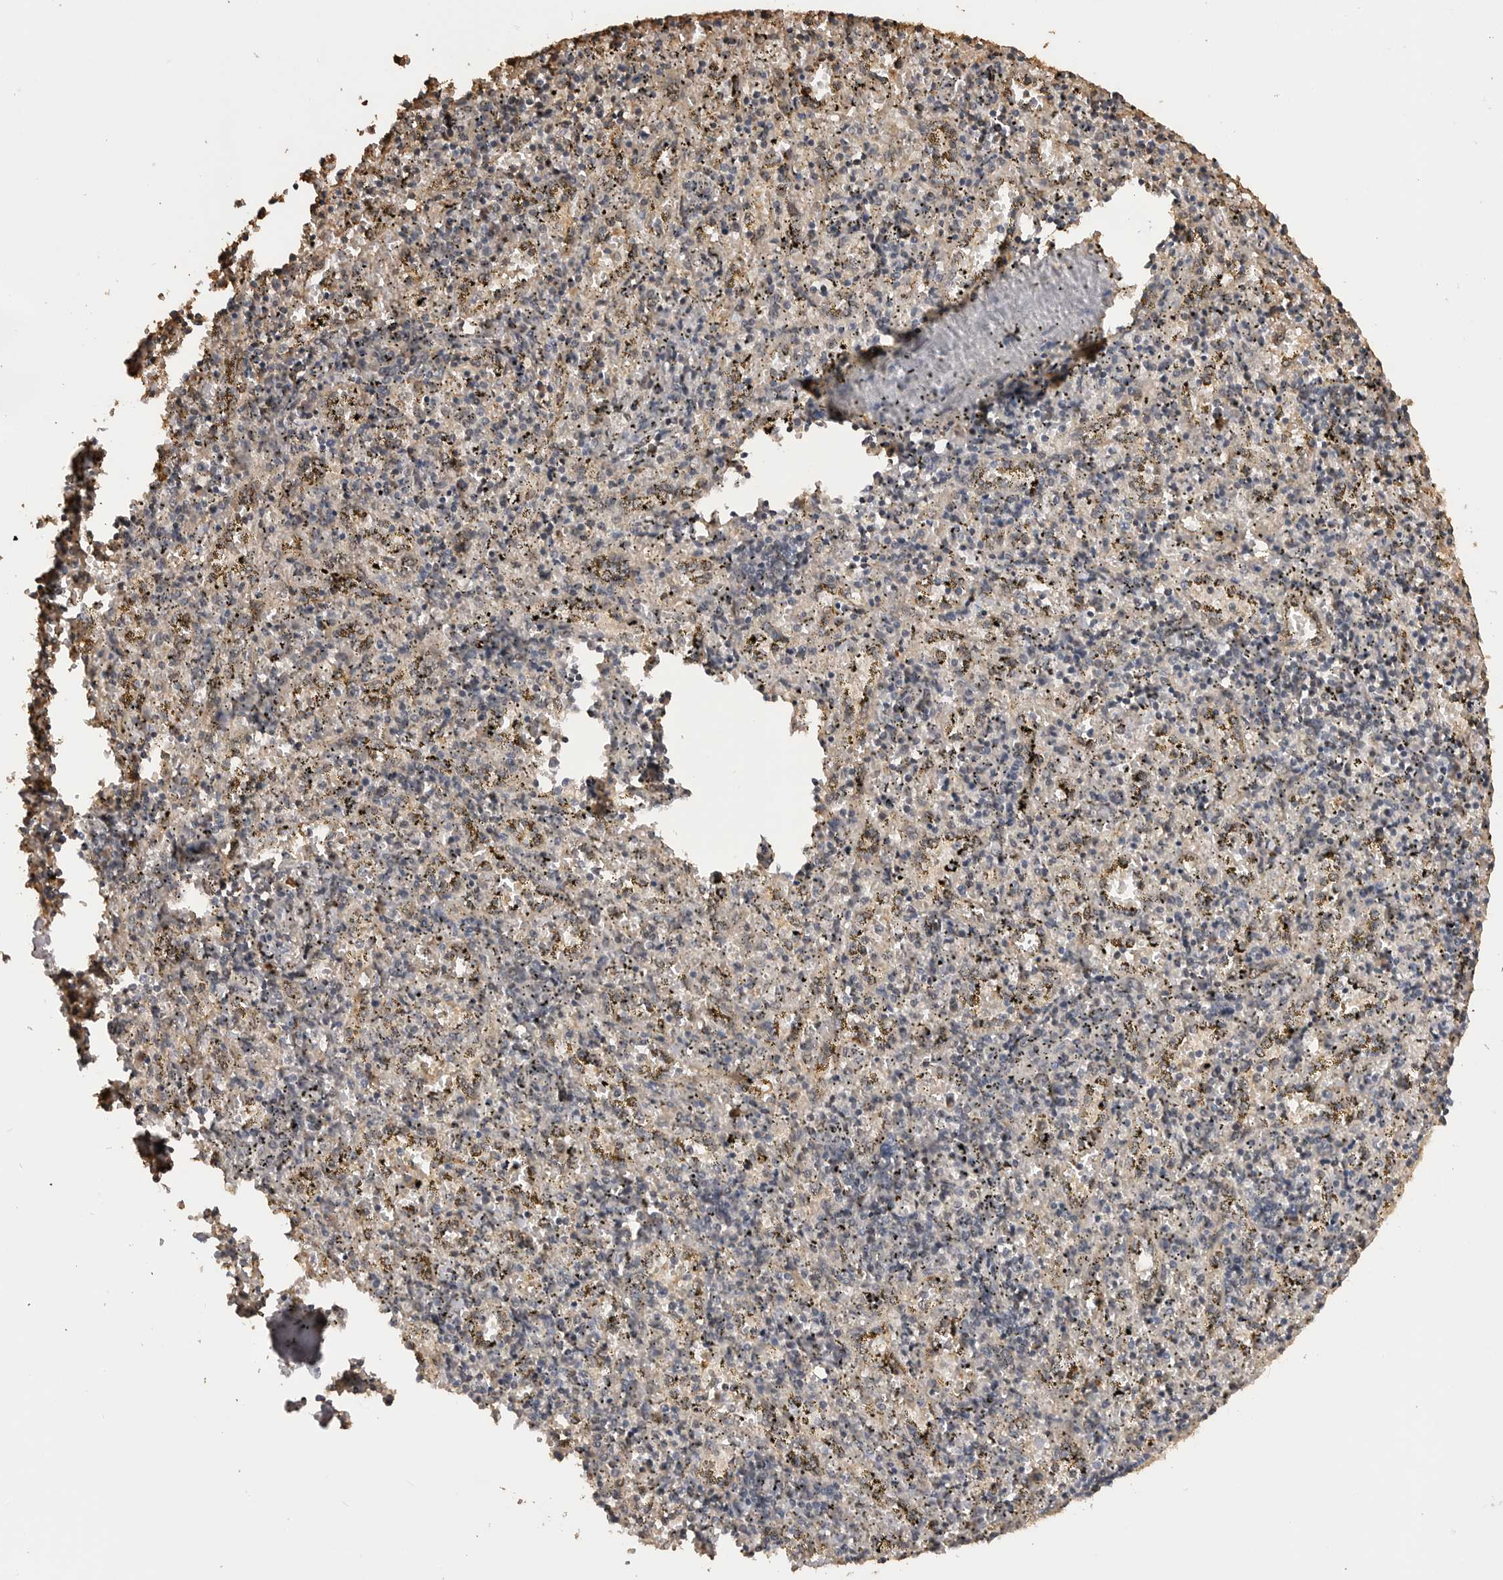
{"staining": {"intensity": "weak", "quantity": "<25%", "location": "nuclear"}, "tissue": "spleen", "cell_type": "Cells in red pulp", "image_type": "normal", "snomed": [{"axis": "morphology", "description": "Normal tissue, NOS"}, {"axis": "topography", "description": "Spleen"}], "caption": "This histopathology image is of normal spleen stained with immunohistochemistry to label a protein in brown with the nuclei are counter-stained blue. There is no positivity in cells in red pulp. The staining is performed using DAB brown chromogen with nuclei counter-stained in using hematoxylin.", "gene": "ASPSCR1", "patient": {"sex": "male", "age": 11}}